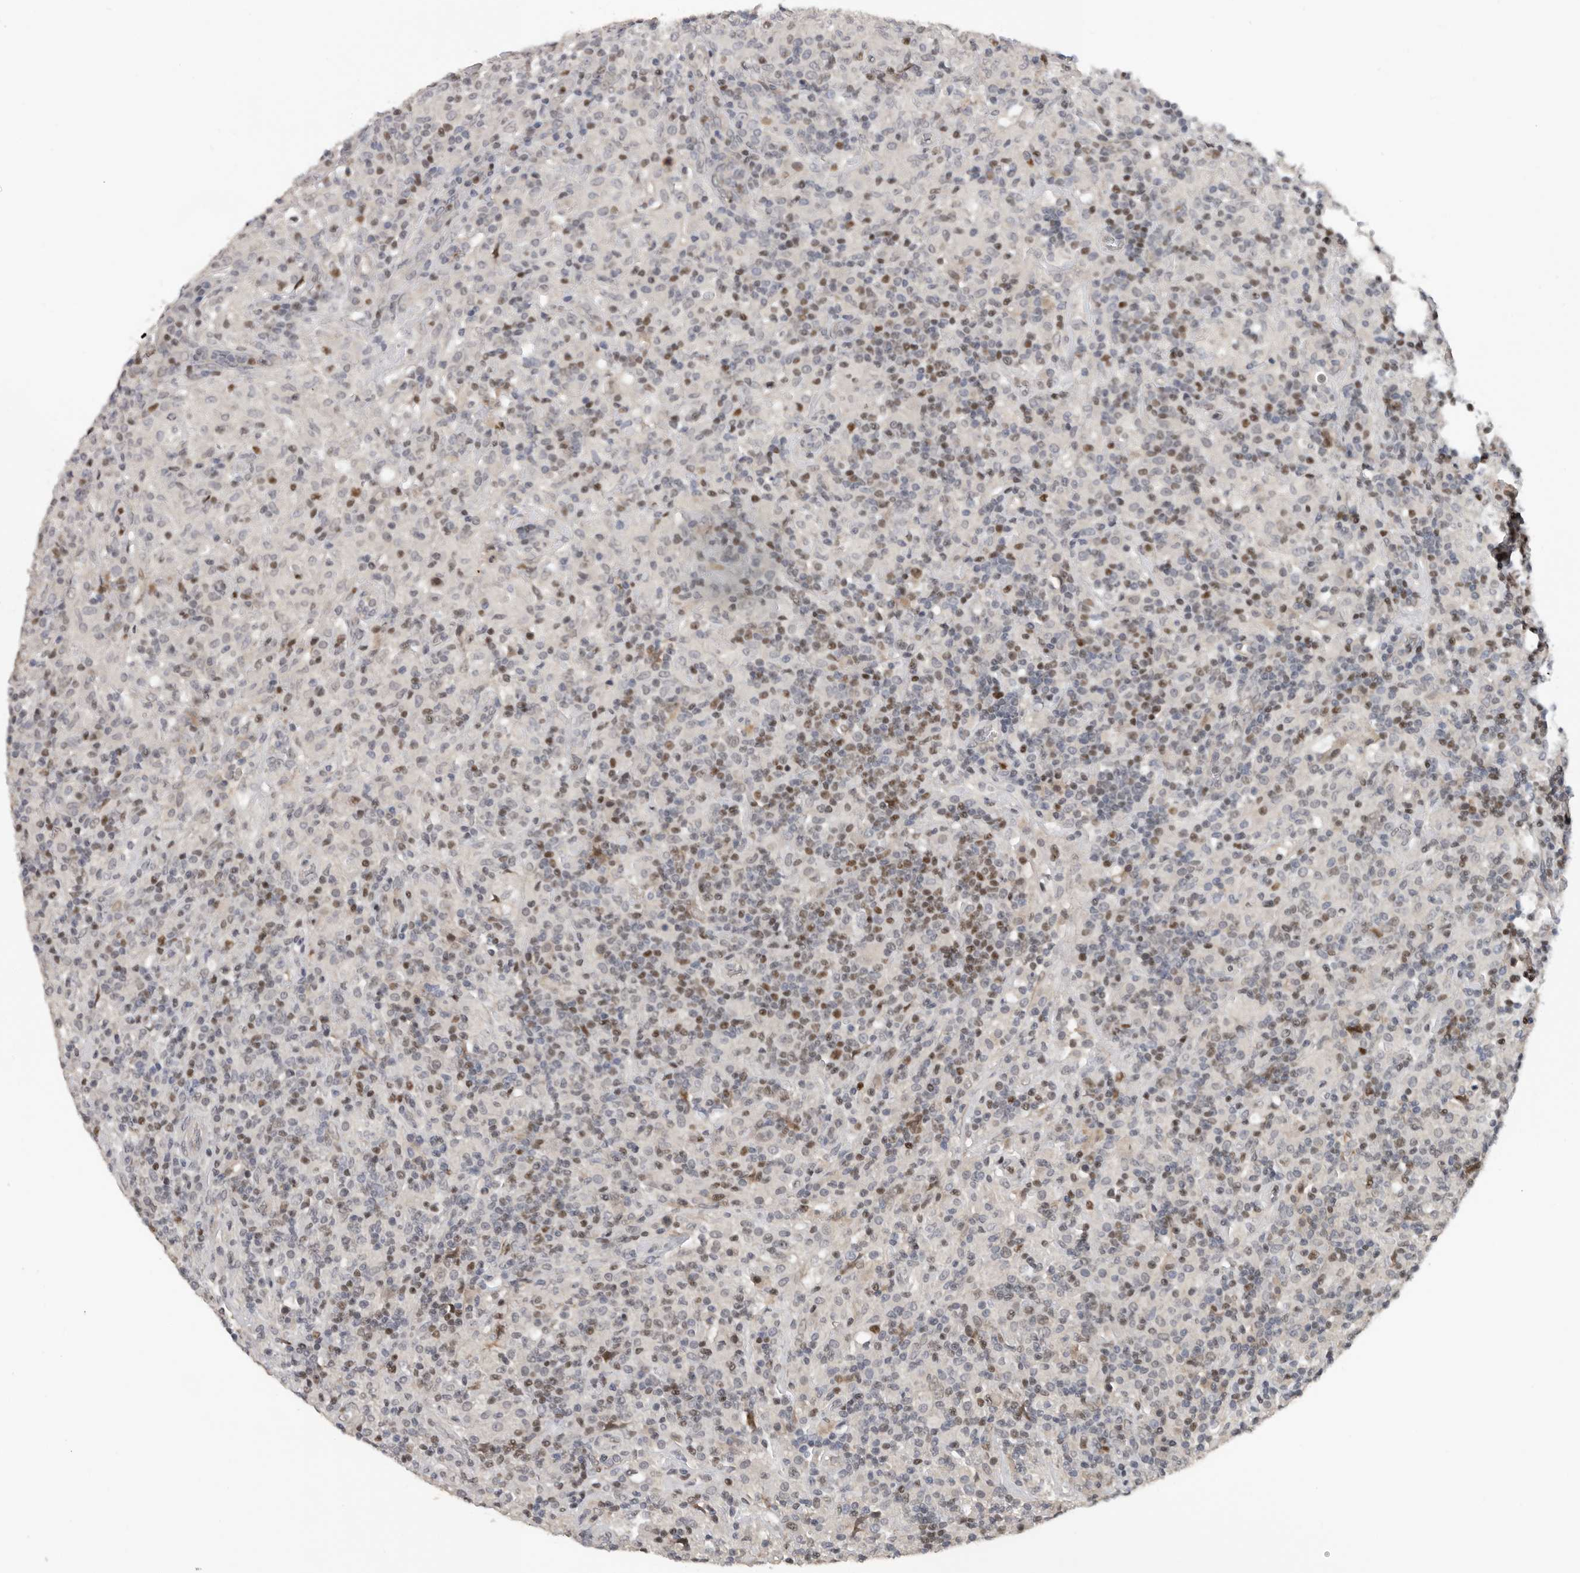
{"staining": {"intensity": "moderate", "quantity": "<25%", "location": "nuclear"}, "tissue": "lymphoma", "cell_type": "Tumor cells", "image_type": "cancer", "snomed": [{"axis": "morphology", "description": "Hodgkin's disease, NOS"}, {"axis": "topography", "description": "Lymph node"}], "caption": "Immunohistochemistry histopathology image of neoplastic tissue: human Hodgkin's disease stained using IHC displays low levels of moderate protein expression localized specifically in the nuclear of tumor cells, appearing as a nuclear brown color.", "gene": "HENMT1", "patient": {"sex": "male", "age": 70}}